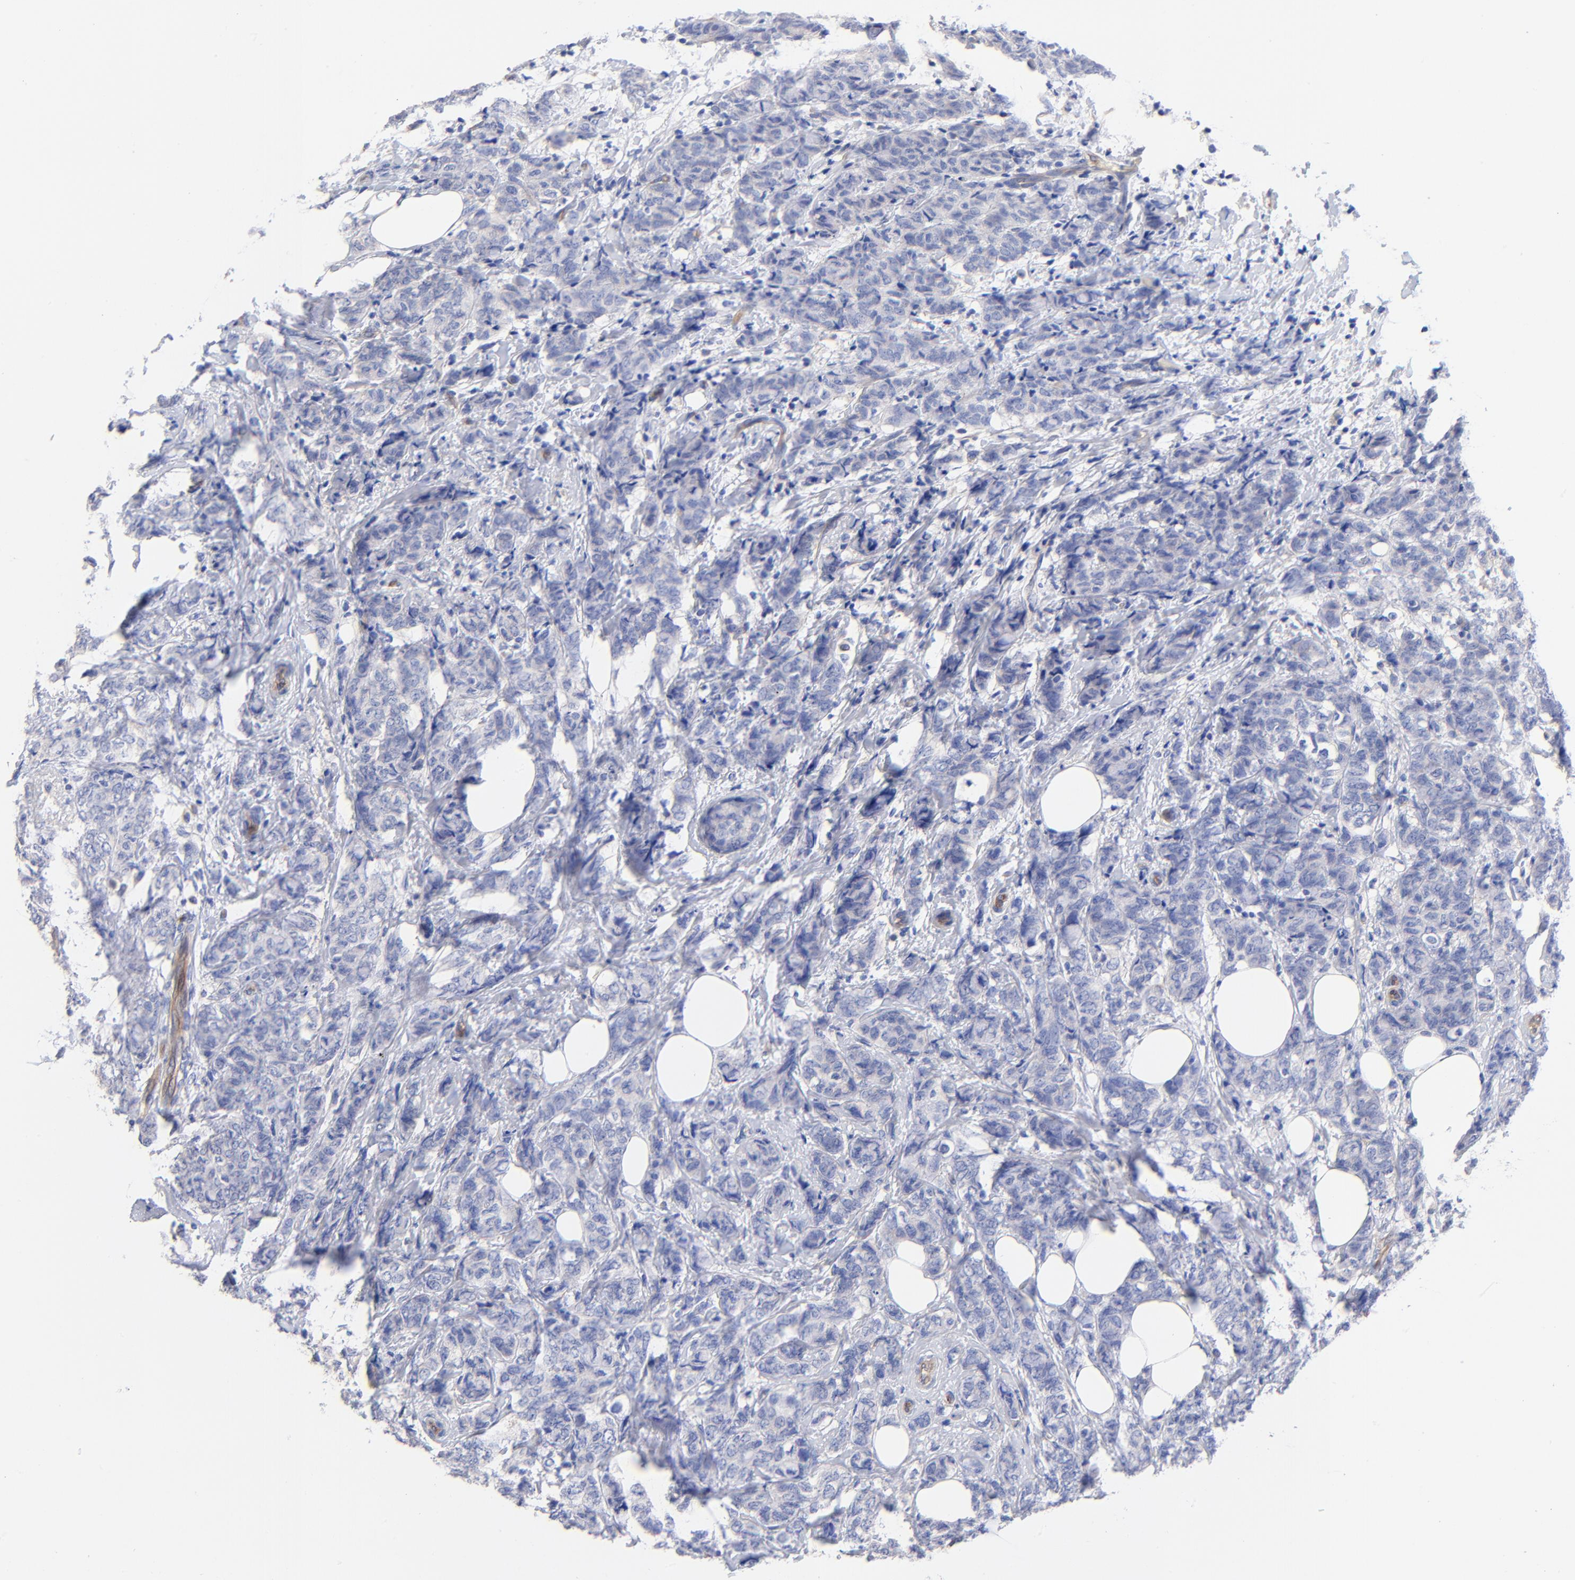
{"staining": {"intensity": "negative", "quantity": "none", "location": "none"}, "tissue": "breast cancer", "cell_type": "Tumor cells", "image_type": "cancer", "snomed": [{"axis": "morphology", "description": "Lobular carcinoma"}, {"axis": "topography", "description": "Breast"}], "caption": "This is a image of IHC staining of breast cancer, which shows no expression in tumor cells.", "gene": "SLC44A2", "patient": {"sex": "female", "age": 60}}